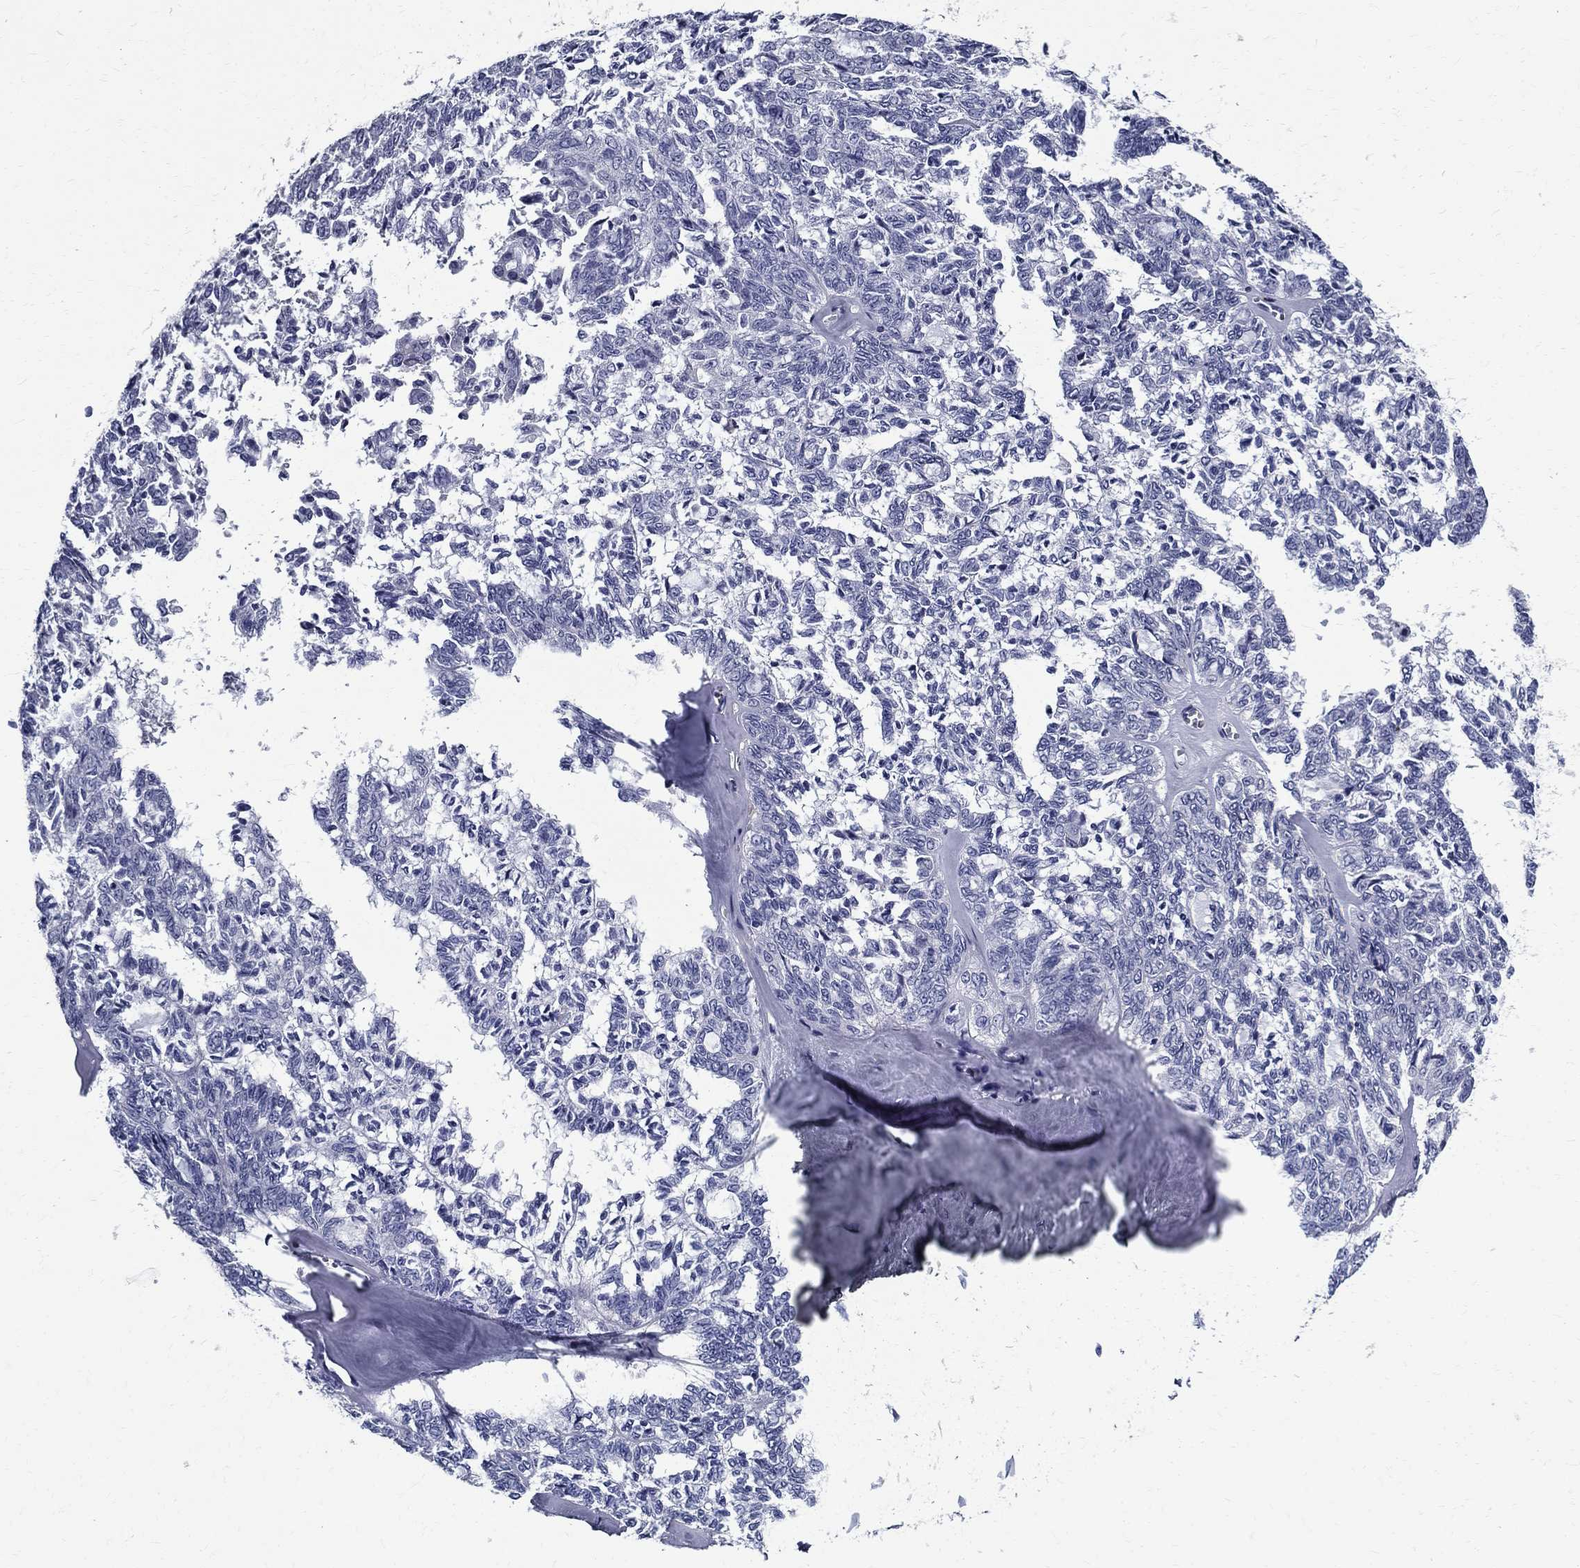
{"staining": {"intensity": "negative", "quantity": "none", "location": "none"}, "tissue": "ovarian cancer", "cell_type": "Tumor cells", "image_type": "cancer", "snomed": [{"axis": "morphology", "description": "Cystadenocarcinoma, serous, NOS"}, {"axis": "topography", "description": "Ovary"}], "caption": "Immunohistochemistry (IHC) image of neoplastic tissue: human serous cystadenocarcinoma (ovarian) stained with DAB reveals no significant protein expression in tumor cells.", "gene": "TGM4", "patient": {"sex": "female", "age": 71}}